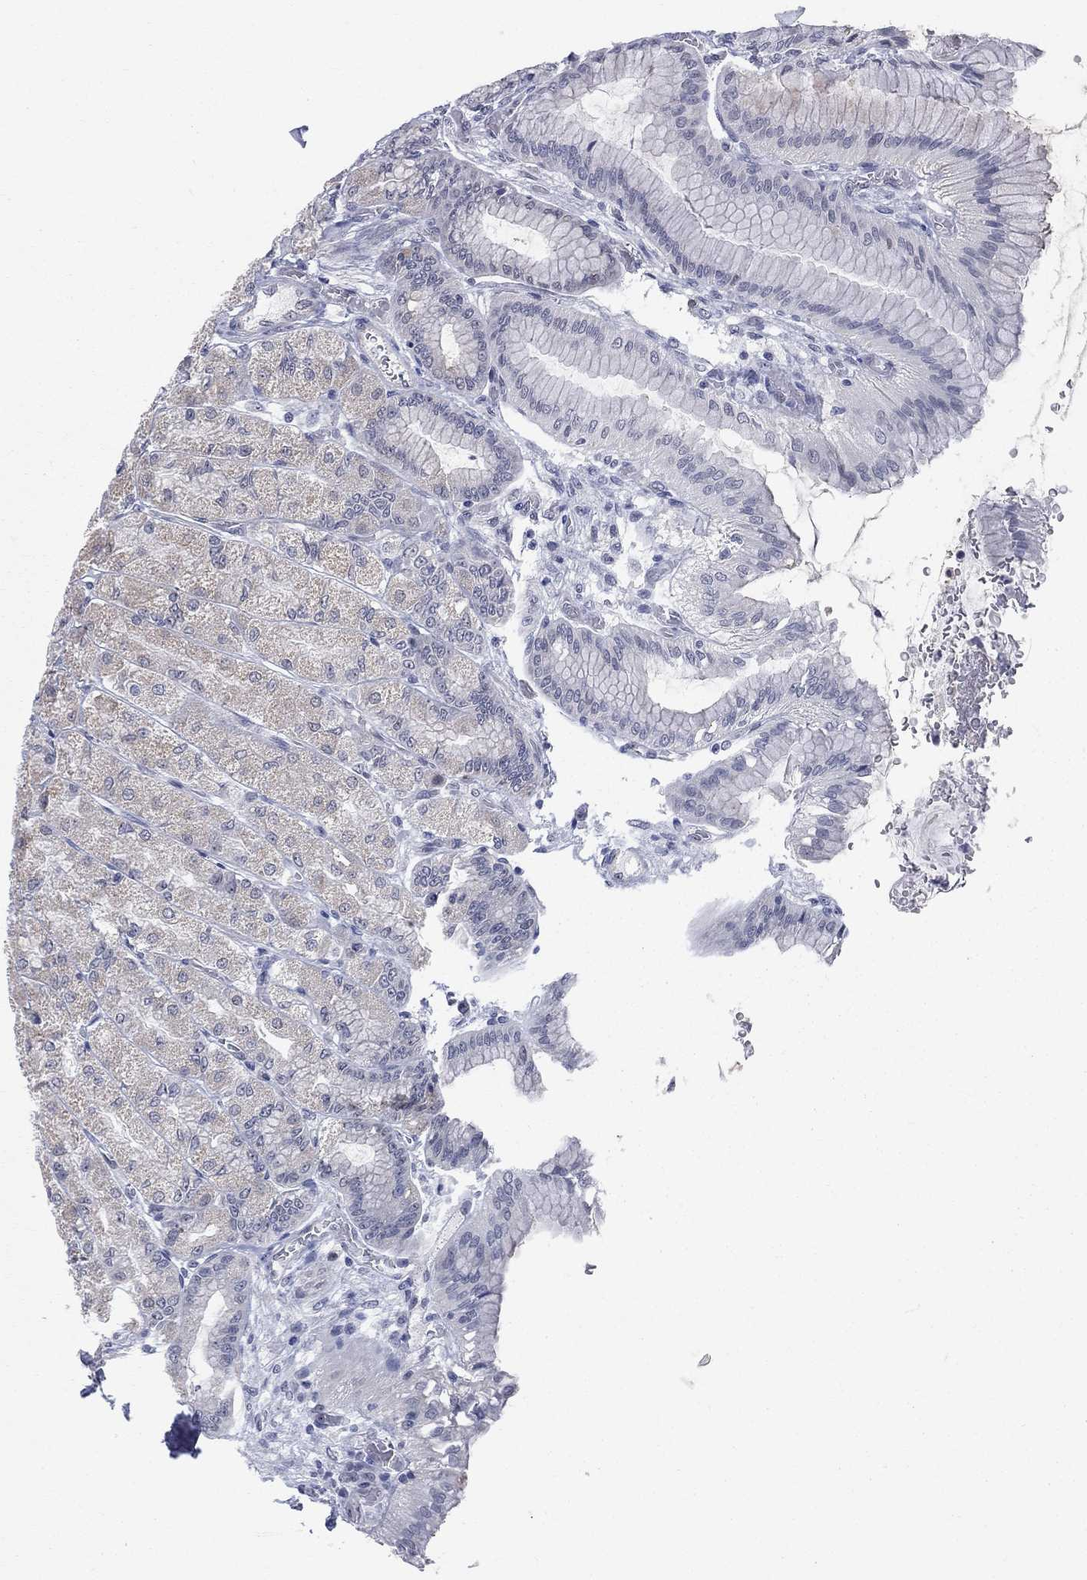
{"staining": {"intensity": "weak", "quantity": "<25%", "location": "cytoplasmic/membranous"}, "tissue": "stomach", "cell_type": "Glandular cells", "image_type": "normal", "snomed": [{"axis": "morphology", "description": "Normal tissue, NOS"}, {"axis": "morphology", "description": "Adenocarcinoma, NOS"}, {"axis": "morphology", "description": "Adenocarcinoma, High grade"}, {"axis": "topography", "description": "Stomach, upper"}, {"axis": "topography", "description": "Stomach"}], "caption": "This is an immunohistochemistry image of benign stomach. There is no positivity in glandular cells.", "gene": "CD22", "patient": {"sex": "female", "age": 65}}